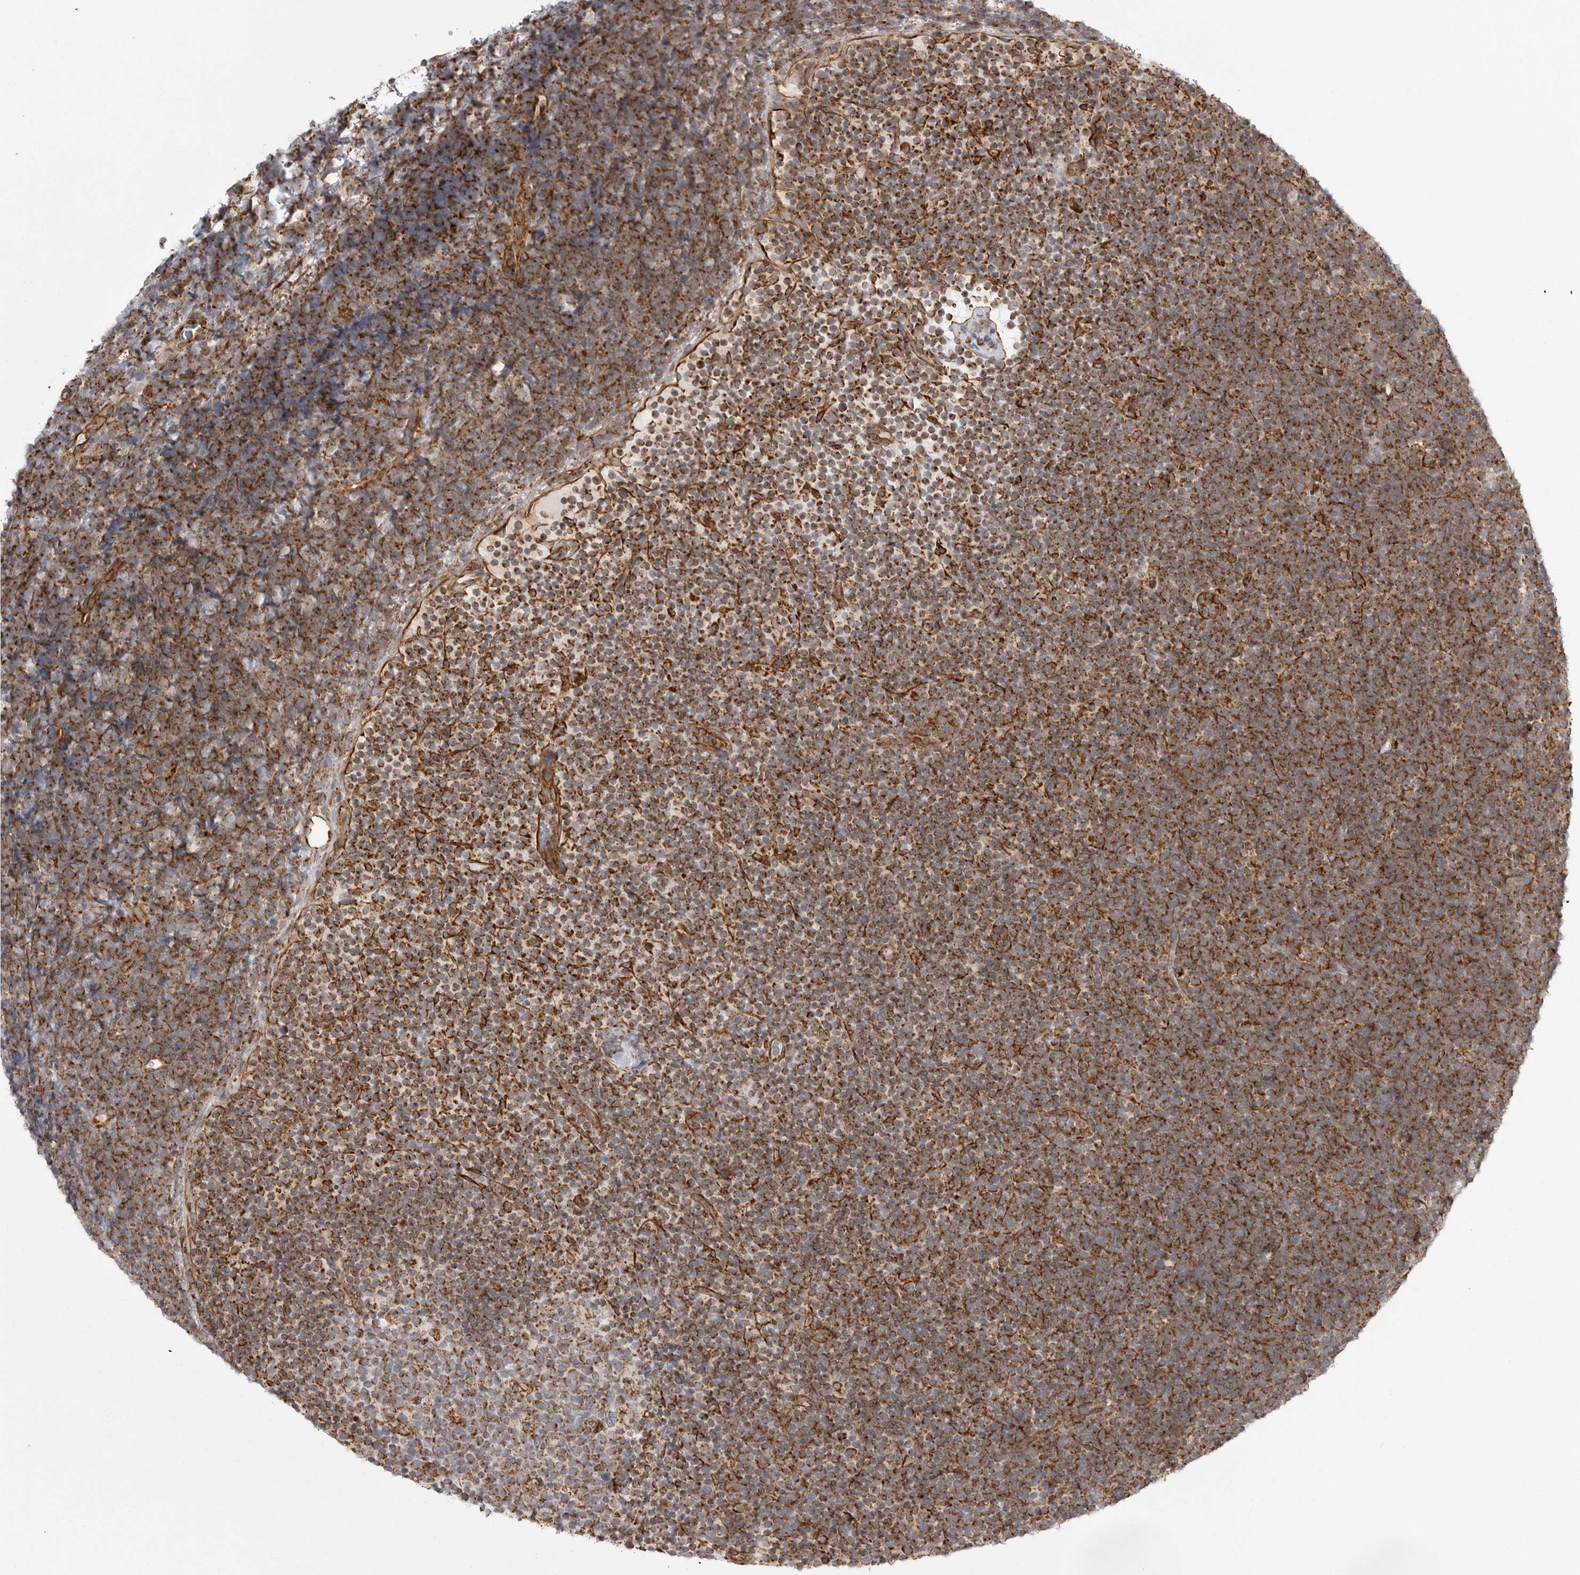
{"staining": {"intensity": "strong", "quantity": ">75%", "location": "cytoplasmic/membranous"}, "tissue": "lymphoma", "cell_type": "Tumor cells", "image_type": "cancer", "snomed": [{"axis": "morphology", "description": "Malignant lymphoma, non-Hodgkin's type, High grade"}, {"axis": "topography", "description": "Lymph node"}], "caption": "Immunohistochemistry (IHC) of high-grade malignant lymphoma, non-Hodgkin's type exhibits high levels of strong cytoplasmic/membranous expression in about >75% of tumor cells. (Brightfield microscopy of DAB IHC at high magnification).", "gene": "FH", "patient": {"sex": "male", "age": 13}}